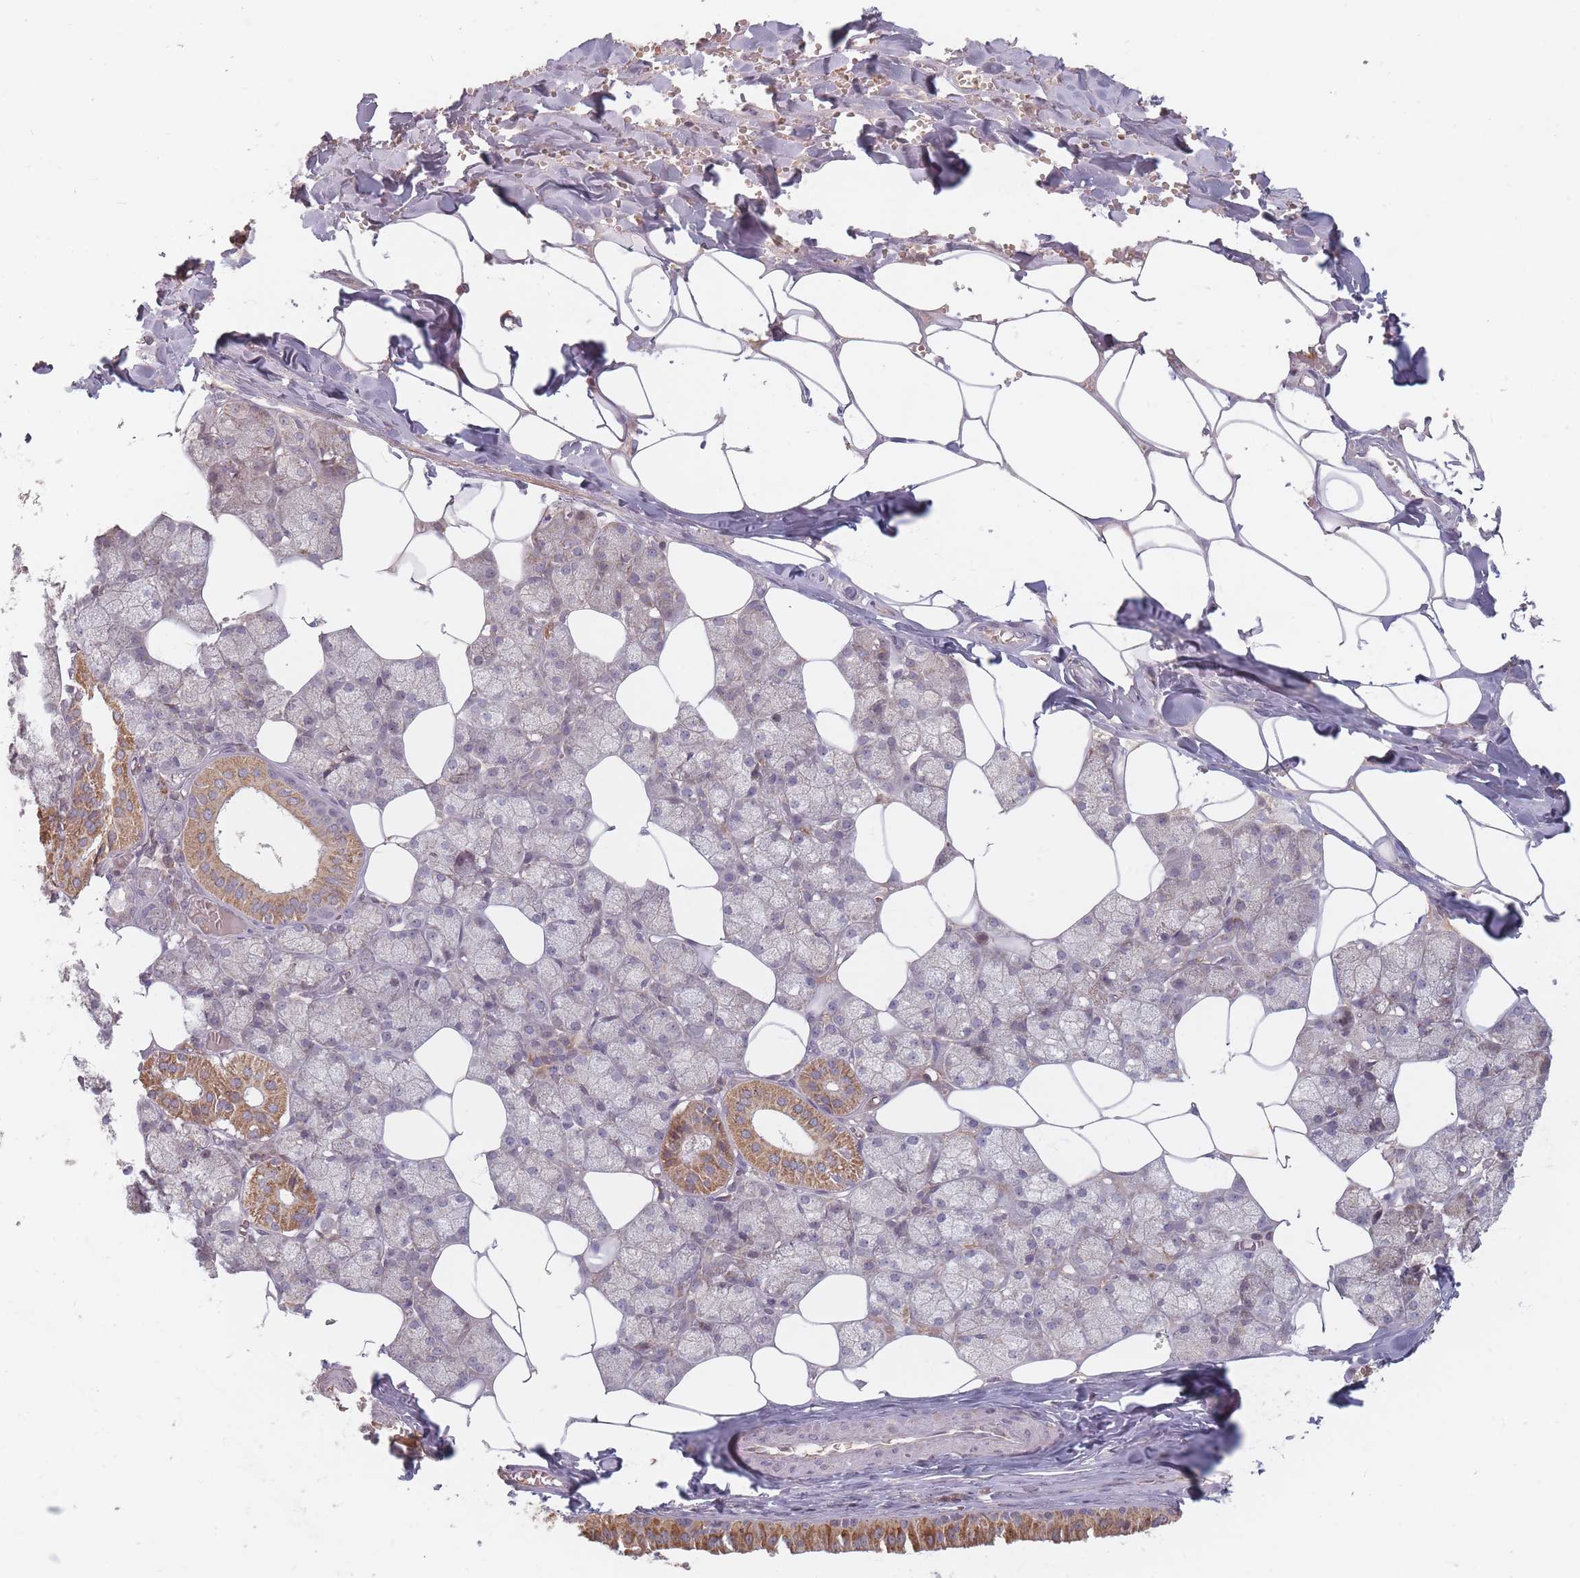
{"staining": {"intensity": "moderate", "quantity": "<25%", "location": "cytoplasmic/membranous"}, "tissue": "salivary gland", "cell_type": "Glandular cells", "image_type": "normal", "snomed": [{"axis": "morphology", "description": "Normal tissue, NOS"}, {"axis": "topography", "description": "Salivary gland"}], "caption": "Immunohistochemistry histopathology image of benign human salivary gland stained for a protein (brown), which shows low levels of moderate cytoplasmic/membranous staining in about <25% of glandular cells.", "gene": "OR2M4", "patient": {"sex": "male", "age": 62}}